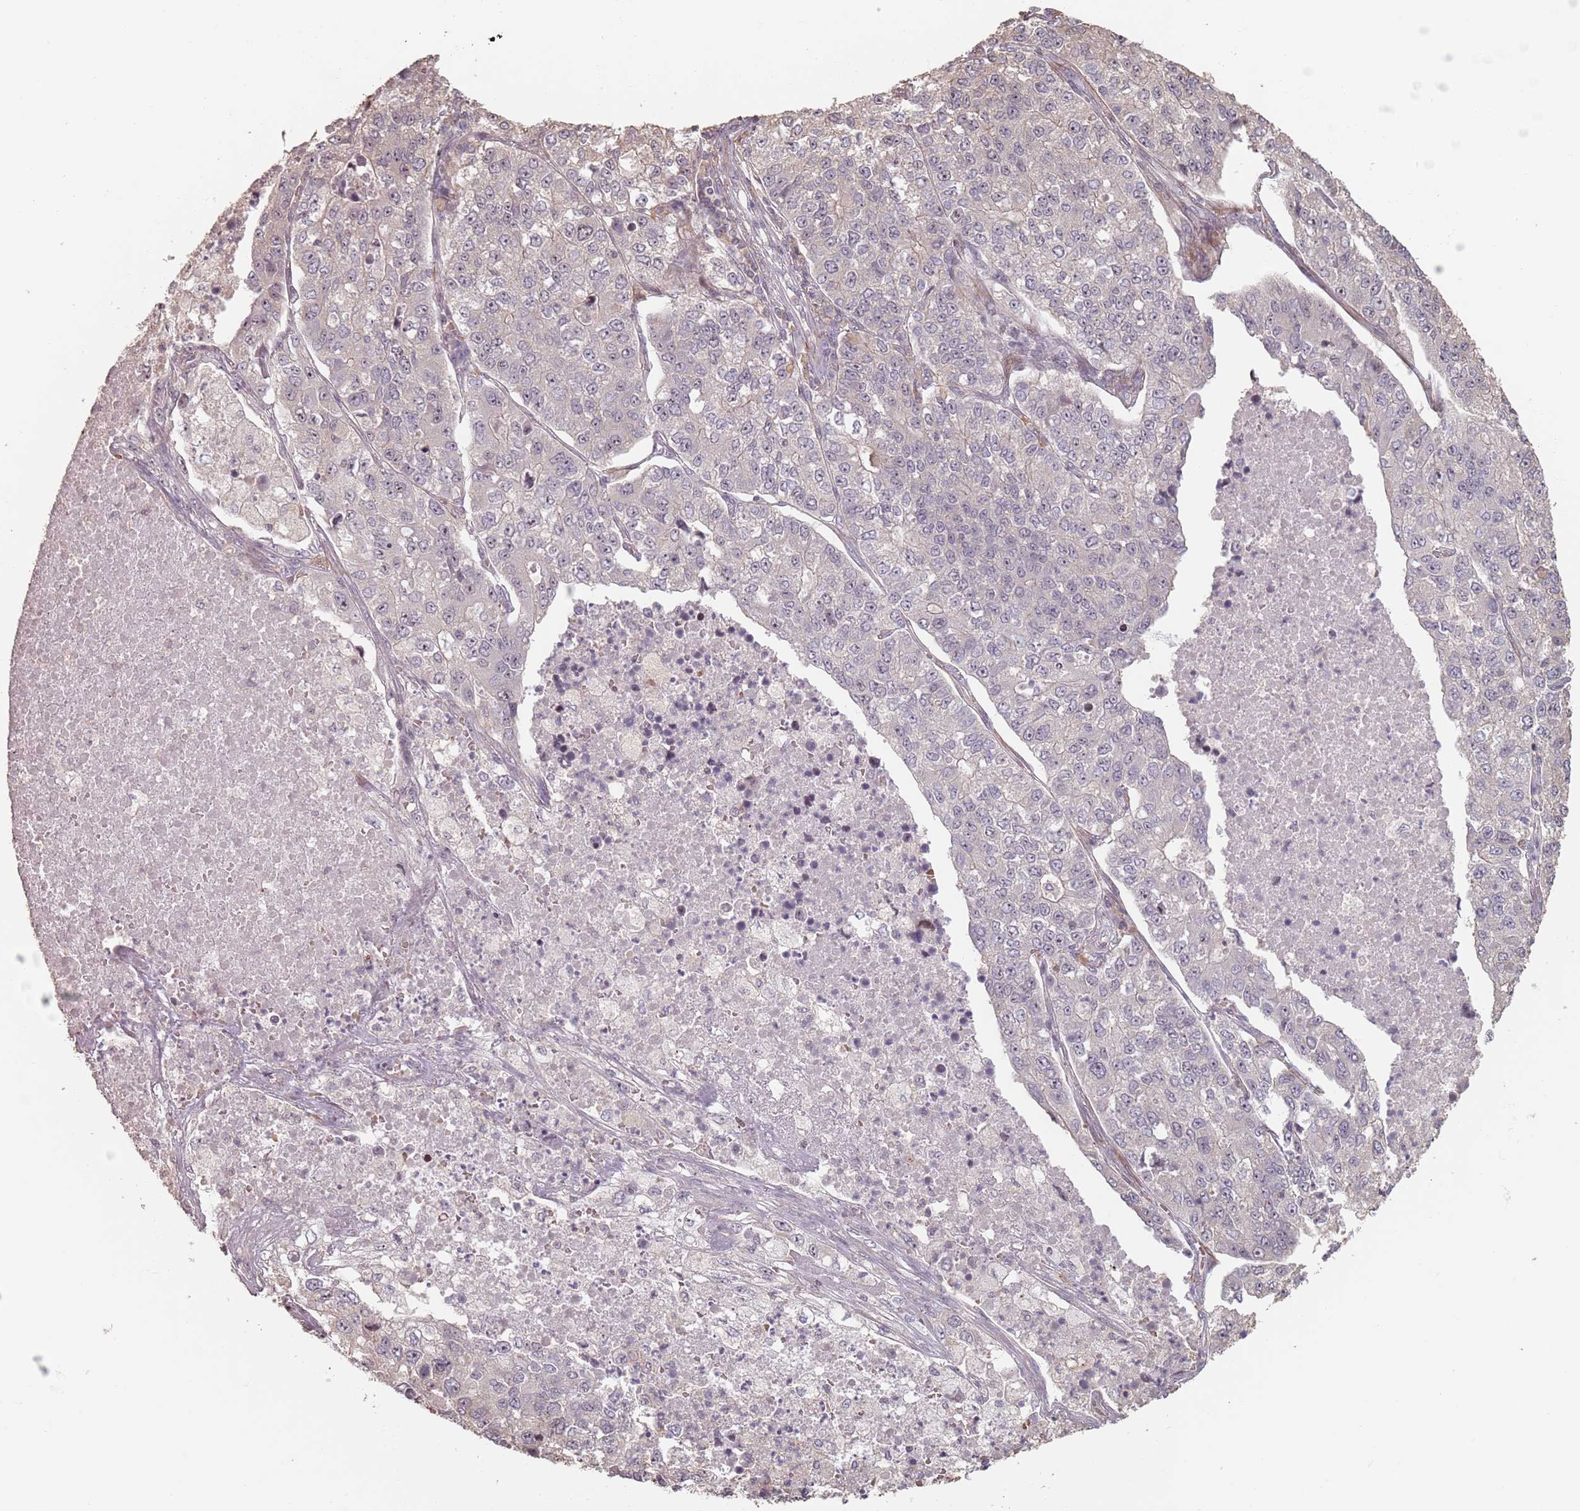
{"staining": {"intensity": "negative", "quantity": "none", "location": "none"}, "tissue": "lung cancer", "cell_type": "Tumor cells", "image_type": "cancer", "snomed": [{"axis": "morphology", "description": "Adenocarcinoma, NOS"}, {"axis": "topography", "description": "Lung"}], "caption": "There is no significant positivity in tumor cells of adenocarcinoma (lung).", "gene": "ADTRP", "patient": {"sex": "male", "age": 49}}